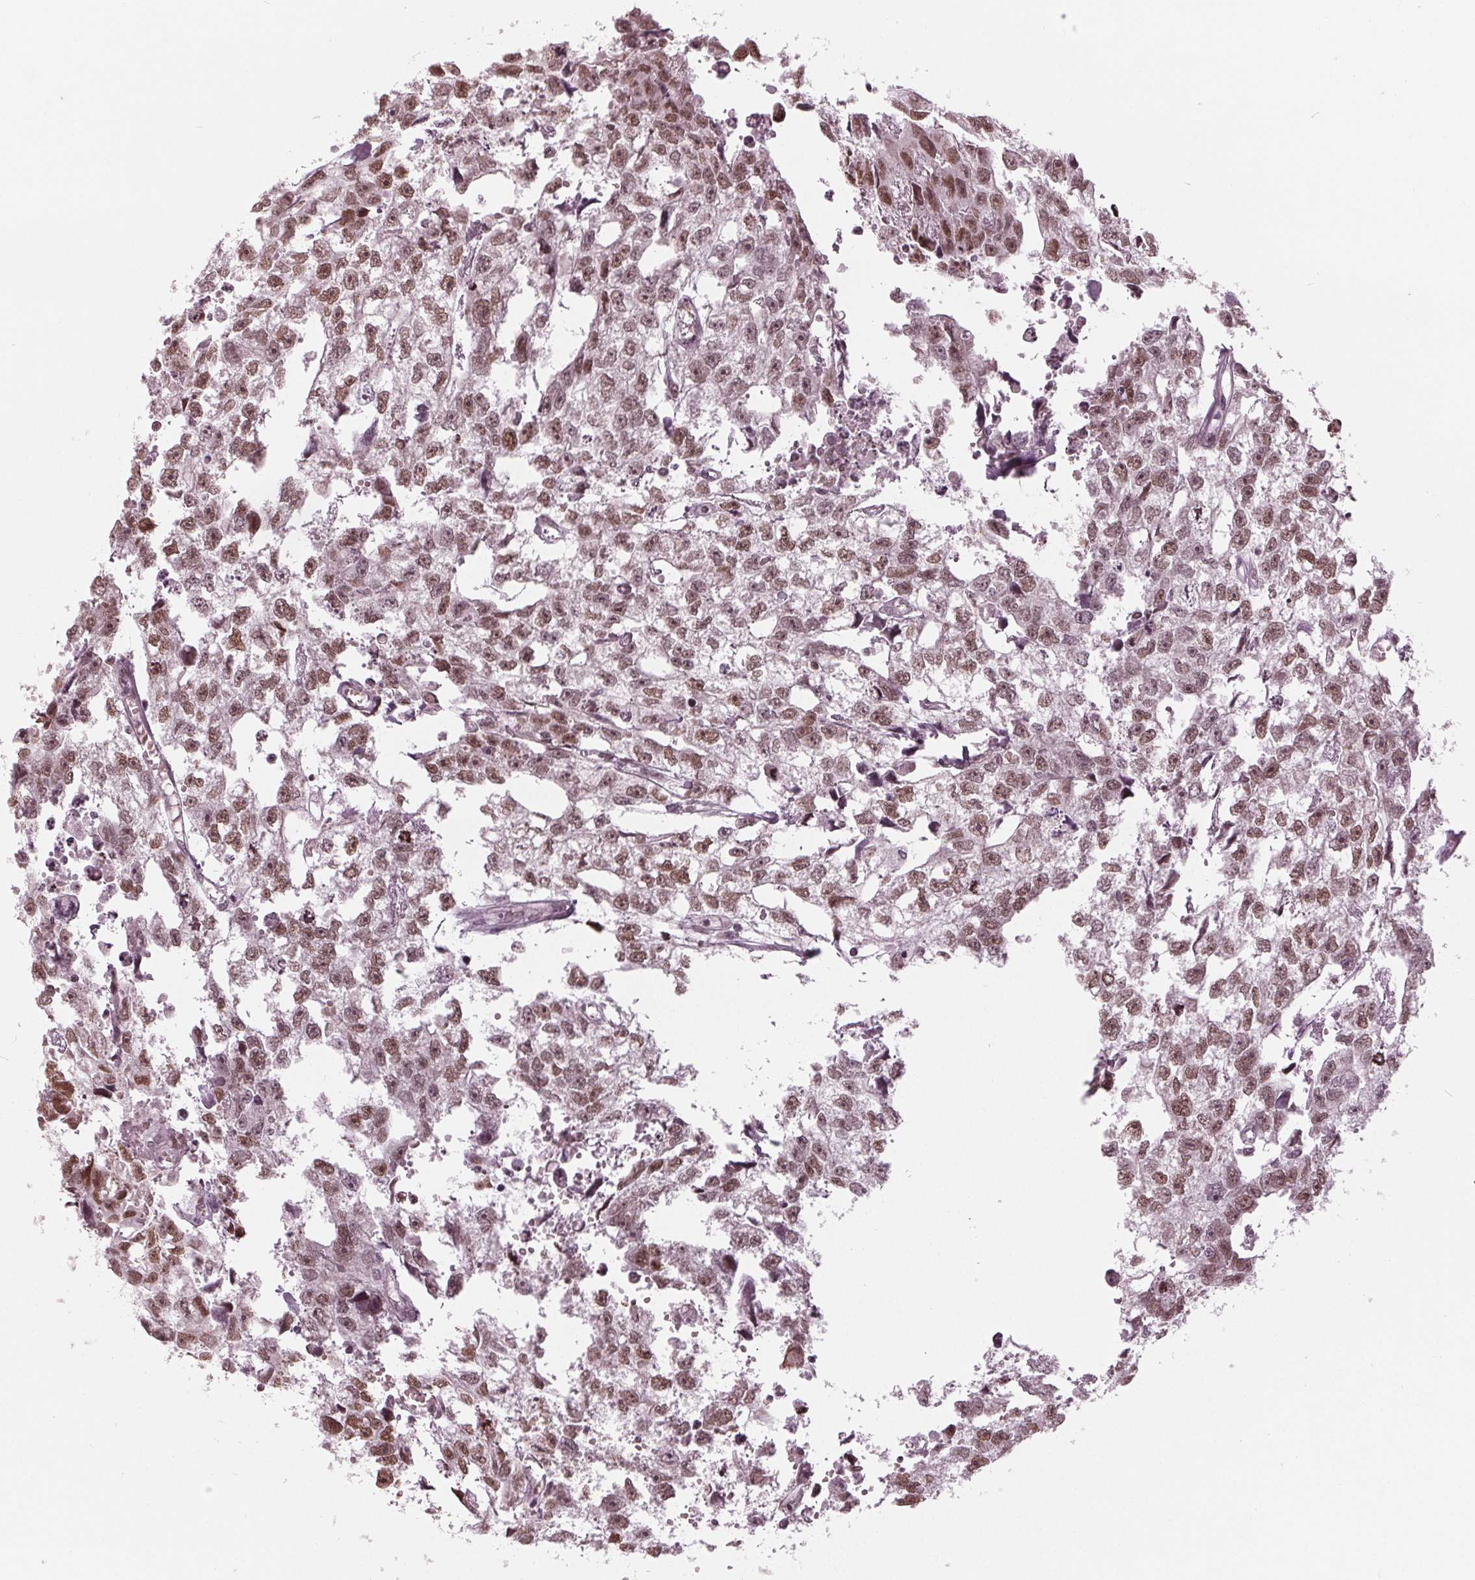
{"staining": {"intensity": "moderate", "quantity": ">75%", "location": "nuclear"}, "tissue": "testis cancer", "cell_type": "Tumor cells", "image_type": "cancer", "snomed": [{"axis": "morphology", "description": "Carcinoma, Embryonal, NOS"}, {"axis": "morphology", "description": "Teratoma, malignant, NOS"}, {"axis": "topography", "description": "Testis"}], "caption": "DAB immunohistochemical staining of embryonal carcinoma (testis) shows moderate nuclear protein staining in approximately >75% of tumor cells.", "gene": "DNMT3L", "patient": {"sex": "male", "age": 44}}